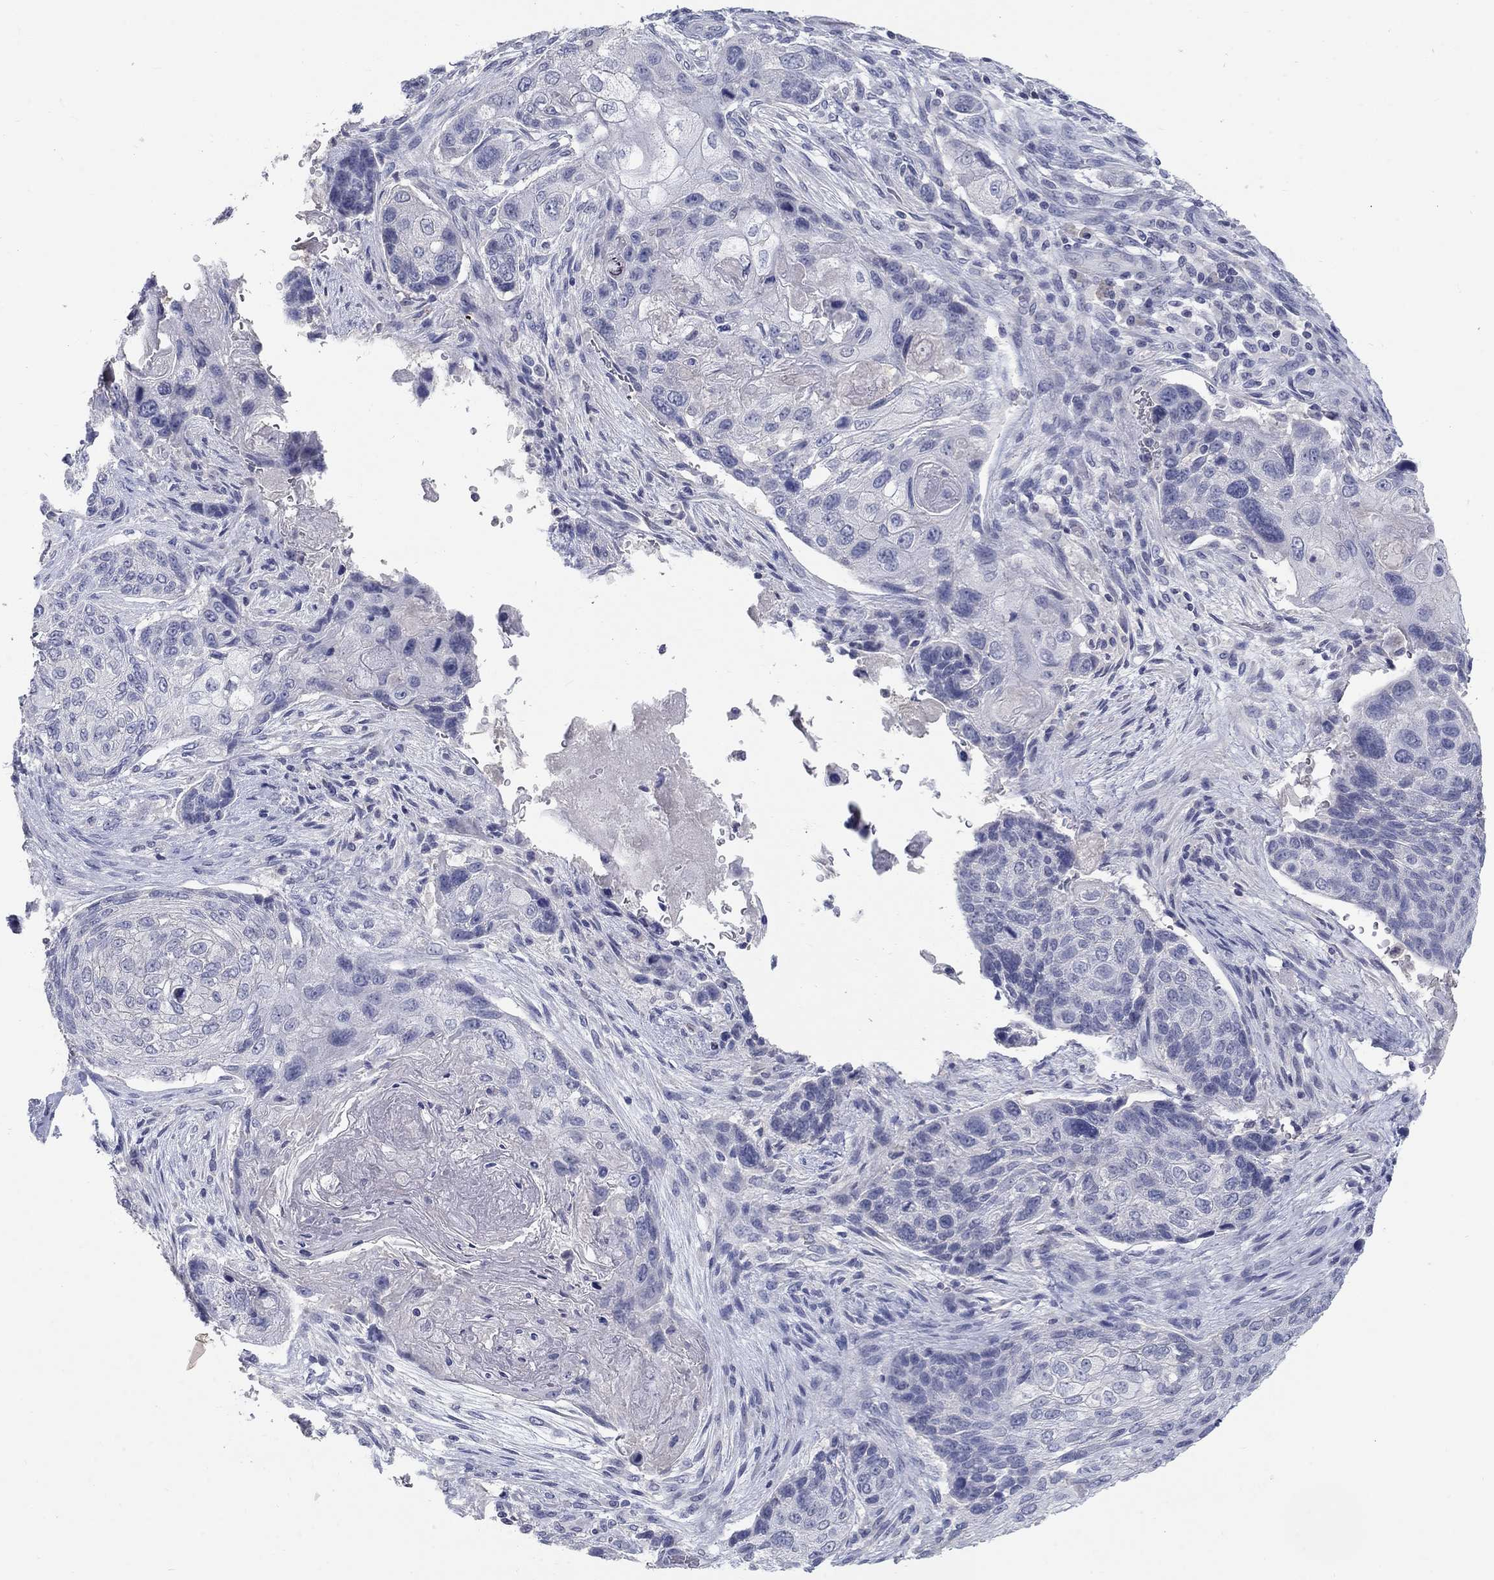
{"staining": {"intensity": "negative", "quantity": "none", "location": "none"}, "tissue": "lung cancer", "cell_type": "Tumor cells", "image_type": "cancer", "snomed": [{"axis": "morphology", "description": "Normal tissue, NOS"}, {"axis": "morphology", "description": "Squamous cell carcinoma, NOS"}, {"axis": "topography", "description": "Bronchus"}, {"axis": "topography", "description": "Lung"}], "caption": "A histopathology image of lung cancer stained for a protein exhibits no brown staining in tumor cells.", "gene": "PTH1R", "patient": {"sex": "male", "age": 69}}